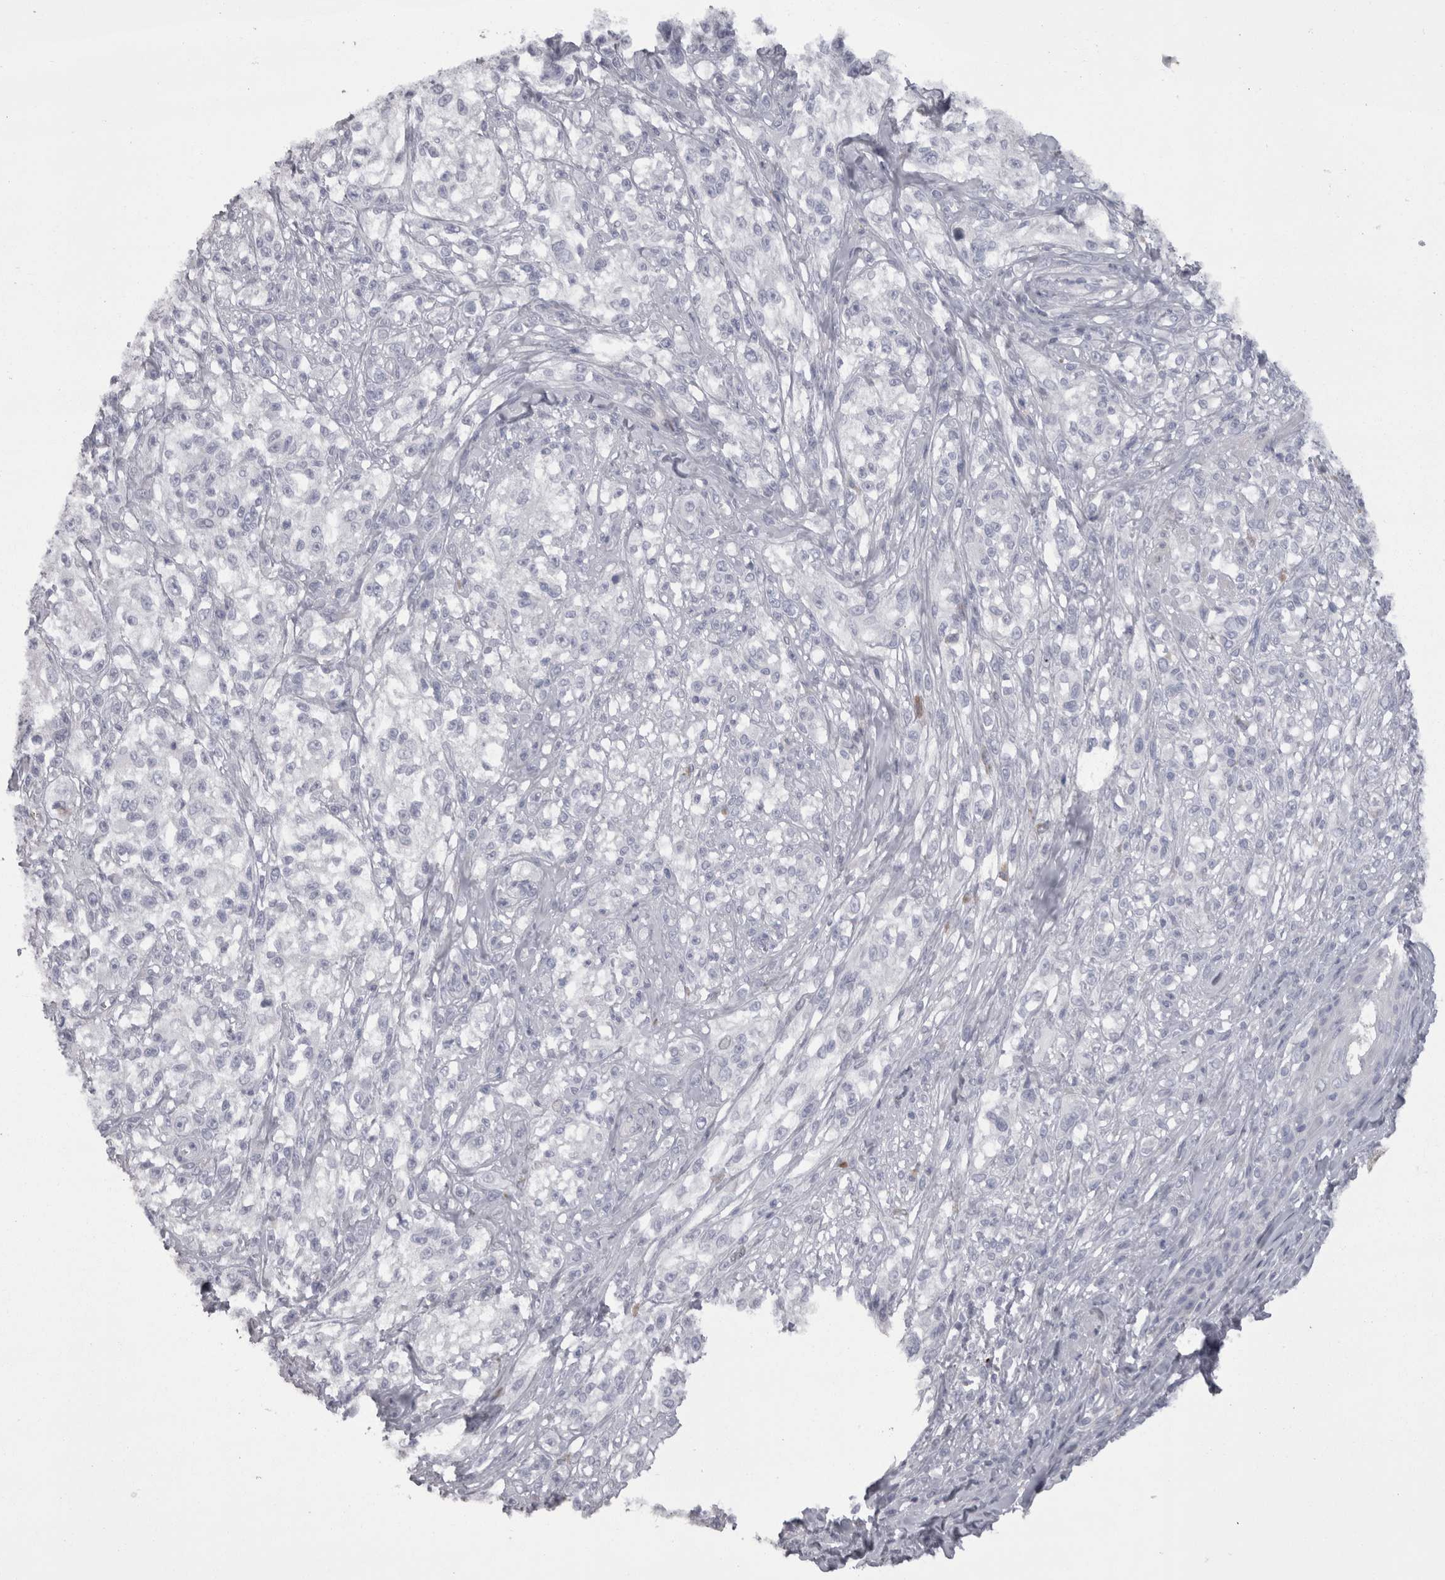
{"staining": {"intensity": "negative", "quantity": "none", "location": "none"}, "tissue": "melanoma", "cell_type": "Tumor cells", "image_type": "cancer", "snomed": [{"axis": "morphology", "description": "Malignant melanoma, NOS"}, {"axis": "topography", "description": "Skin of head"}], "caption": "Tumor cells are negative for protein expression in human melanoma.", "gene": "CAMK2D", "patient": {"sex": "male", "age": 83}}